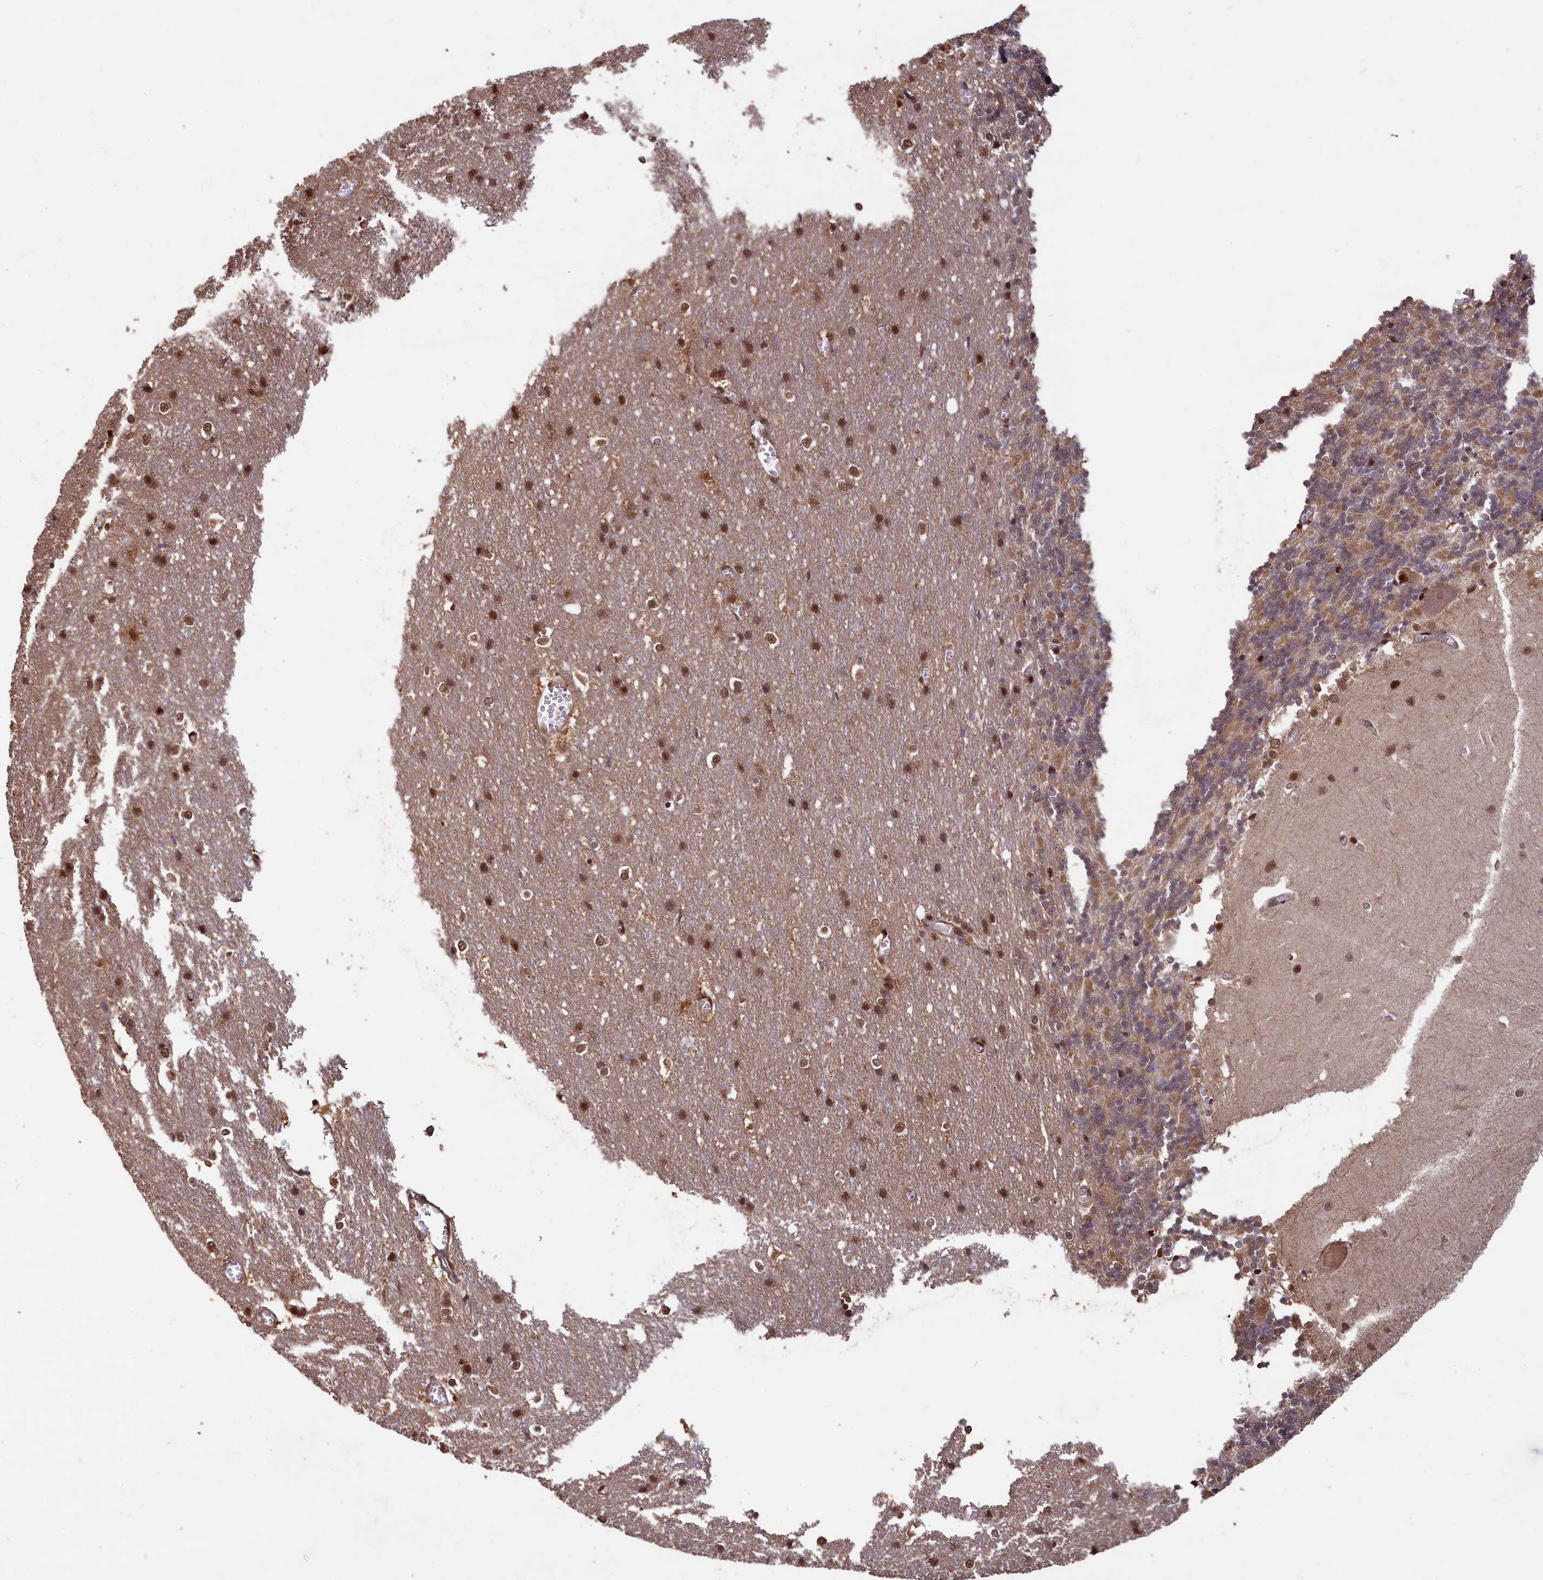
{"staining": {"intensity": "weak", "quantity": "25%-75%", "location": "cytoplasmic/membranous"}, "tissue": "cerebellum", "cell_type": "Cells in granular layer", "image_type": "normal", "snomed": [{"axis": "morphology", "description": "Normal tissue, NOS"}, {"axis": "topography", "description": "Cerebellum"}], "caption": "IHC image of normal human cerebellum stained for a protein (brown), which exhibits low levels of weak cytoplasmic/membranous expression in approximately 25%-75% of cells in granular layer.", "gene": "HIF3A", "patient": {"sex": "male", "age": 37}}